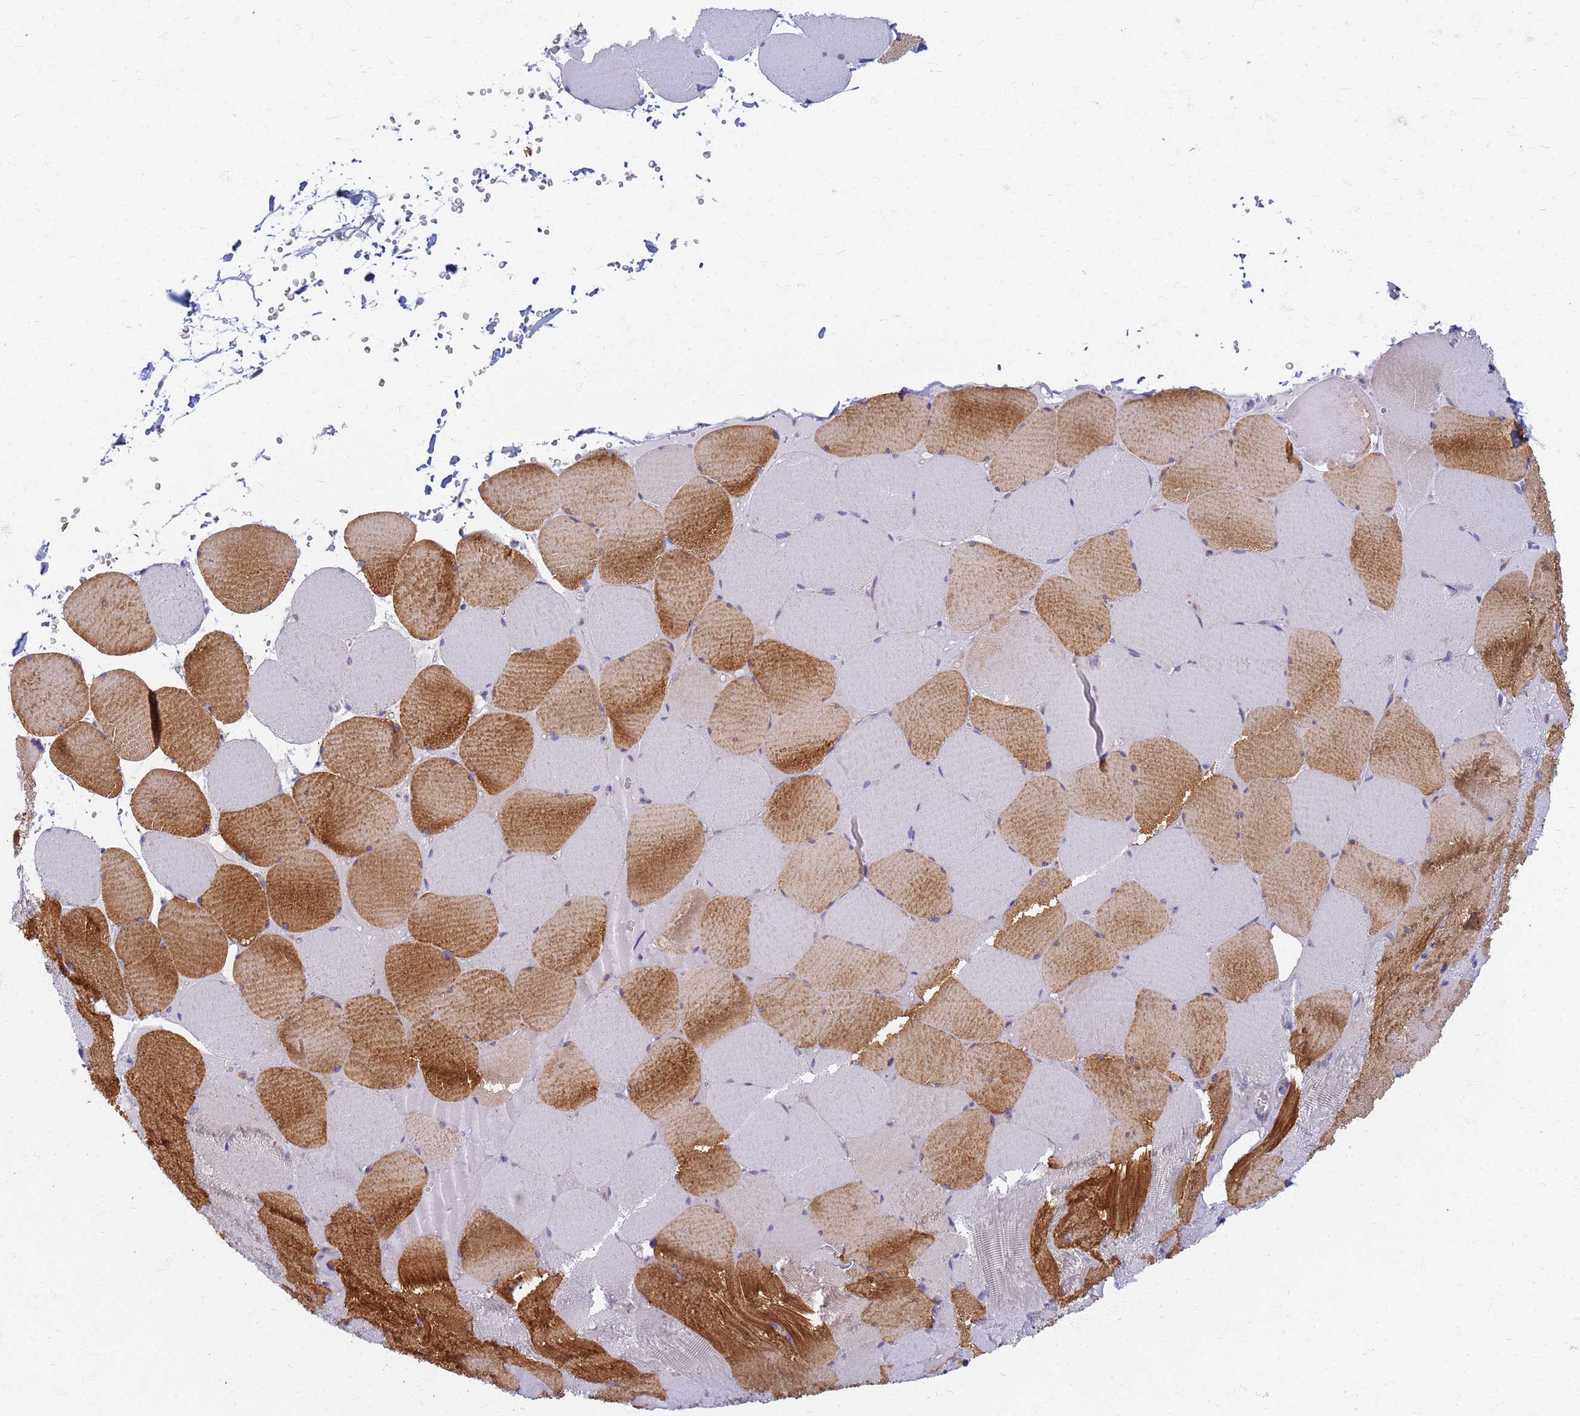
{"staining": {"intensity": "strong", "quantity": "25%-75%", "location": "cytoplasmic/membranous"}, "tissue": "skeletal muscle", "cell_type": "Myocytes", "image_type": "normal", "snomed": [{"axis": "morphology", "description": "Normal tissue, NOS"}, {"axis": "topography", "description": "Skeletal muscle"}, {"axis": "topography", "description": "Head-Neck"}], "caption": "IHC (DAB (3,3'-diaminobenzidine)) staining of unremarkable skeletal muscle demonstrates strong cytoplasmic/membranous protein expression in approximately 25%-75% of myocytes. The protein is shown in brown color, while the nuclei are stained blue.", "gene": "EEA1", "patient": {"sex": "male", "age": 66}}